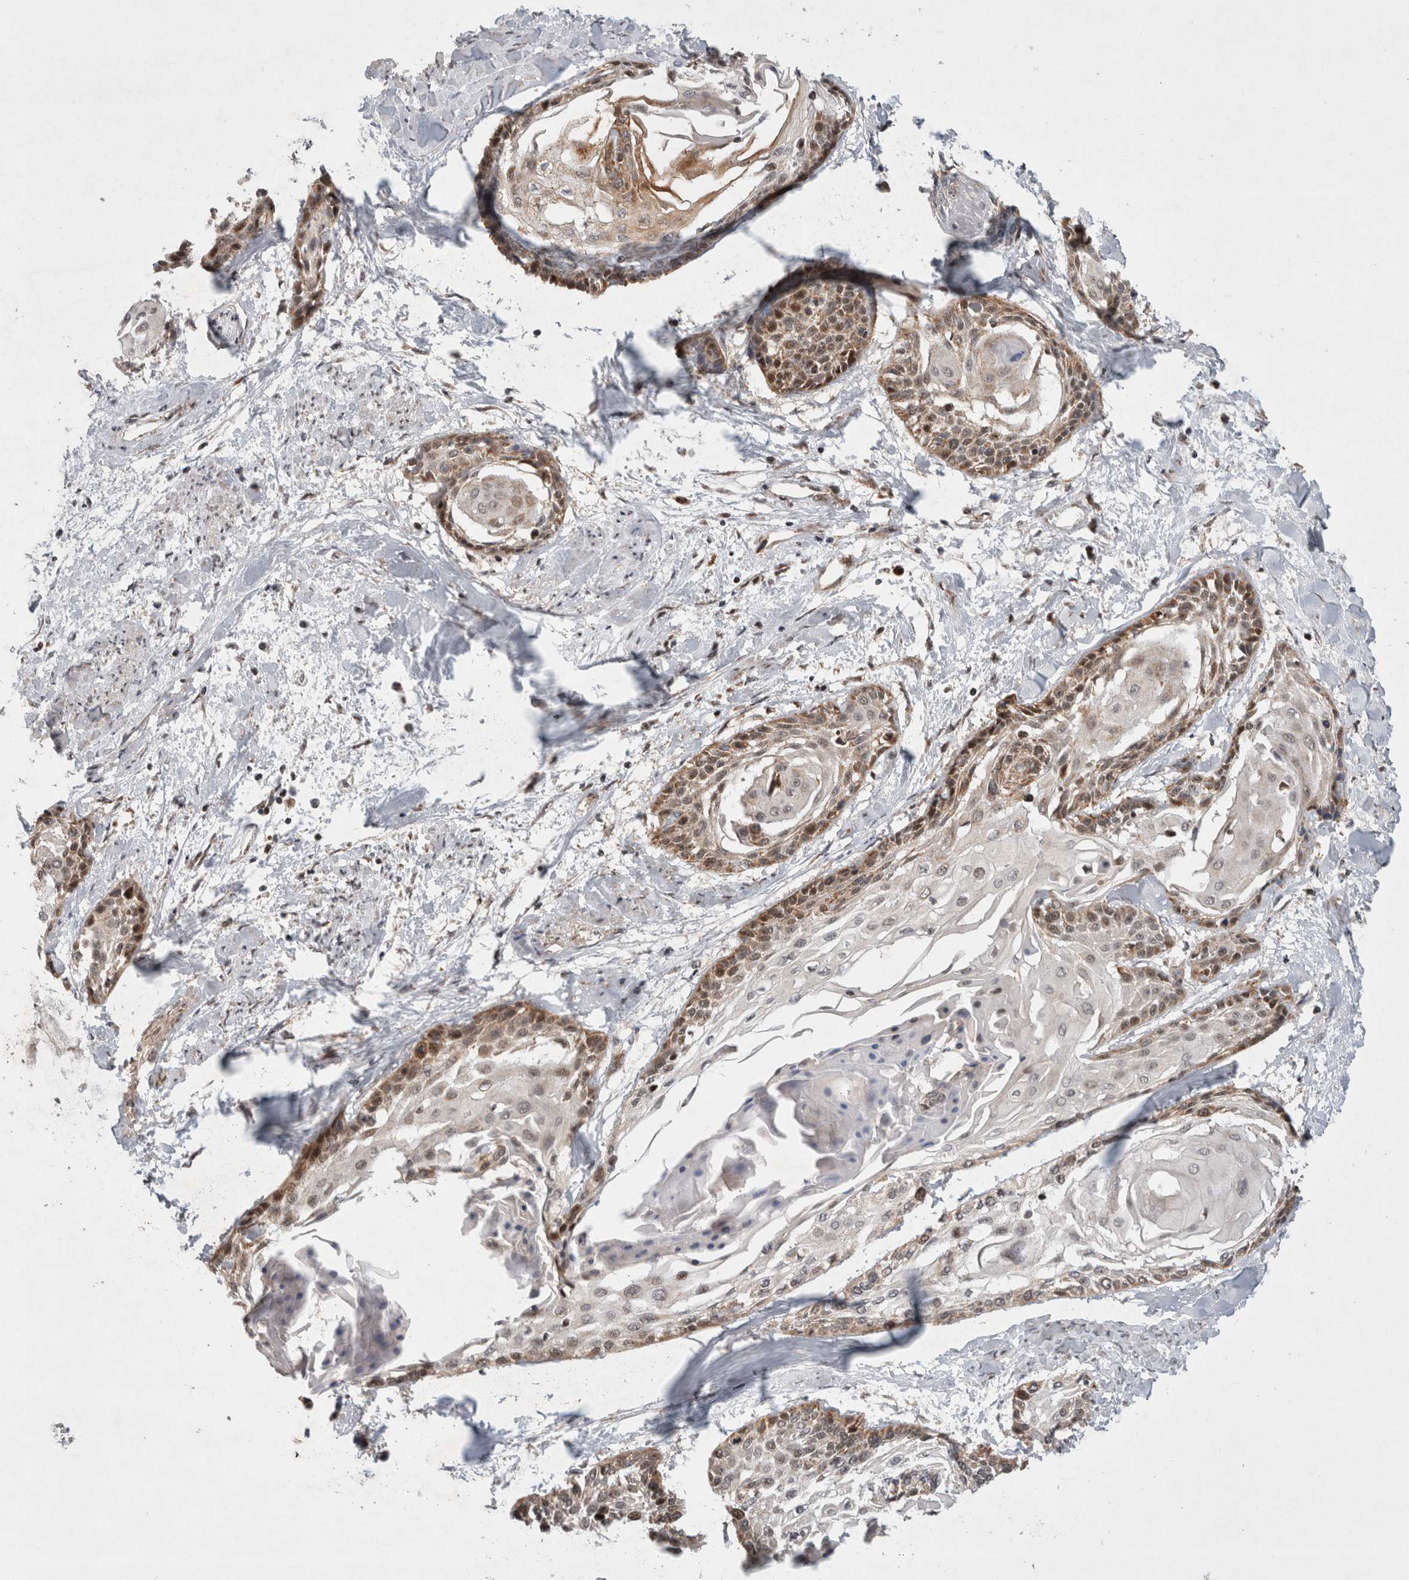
{"staining": {"intensity": "moderate", "quantity": ">75%", "location": "cytoplasmic/membranous,nuclear"}, "tissue": "cervical cancer", "cell_type": "Tumor cells", "image_type": "cancer", "snomed": [{"axis": "morphology", "description": "Squamous cell carcinoma, NOS"}, {"axis": "topography", "description": "Cervix"}], "caption": "About >75% of tumor cells in human cervical squamous cell carcinoma display moderate cytoplasmic/membranous and nuclear protein staining as visualized by brown immunohistochemical staining.", "gene": "MRPL37", "patient": {"sex": "female", "age": 57}}